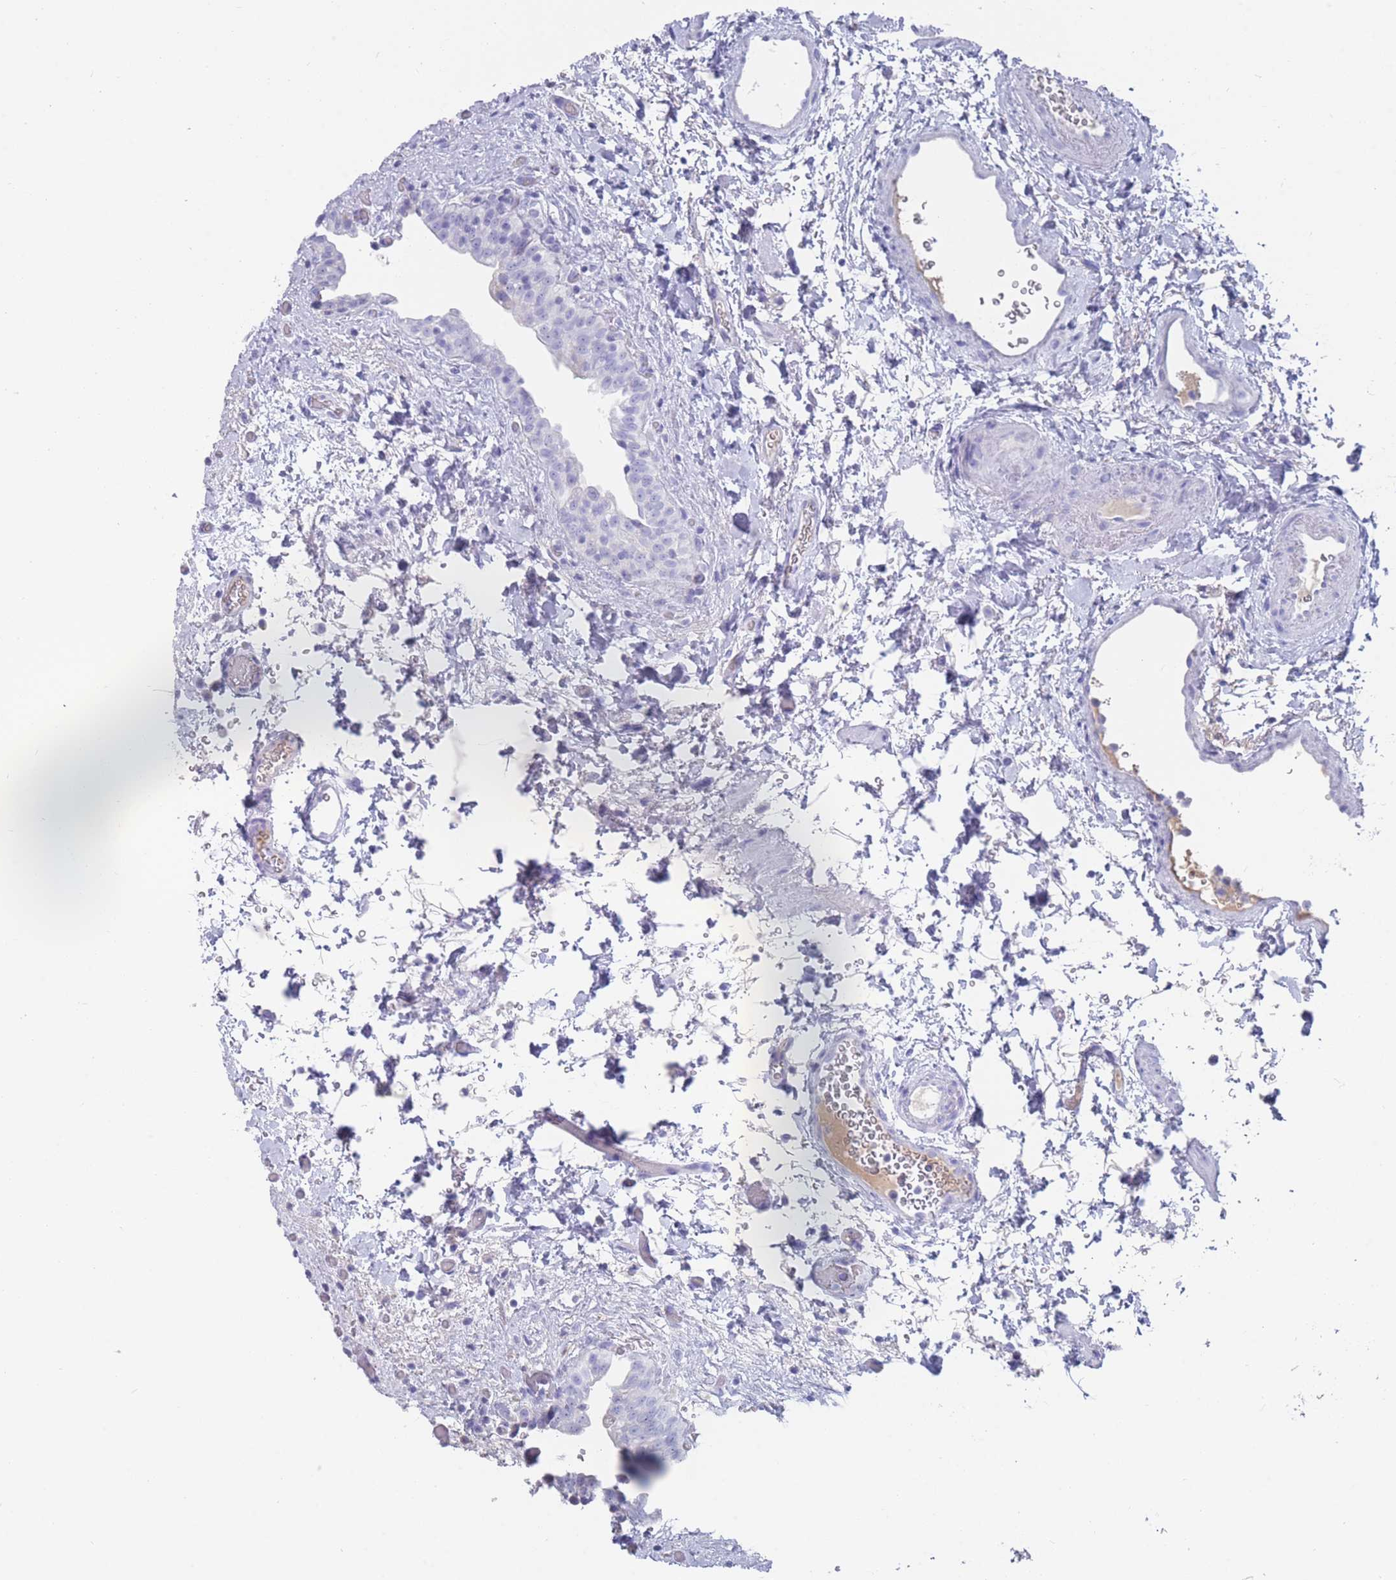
{"staining": {"intensity": "negative", "quantity": "none", "location": "none"}, "tissue": "urinary bladder", "cell_type": "Urothelial cells", "image_type": "normal", "snomed": [{"axis": "morphology", "description": "Normal tissue, NOS"}, {"axis": "topography", "description": "Urinary bladder"}], "caption": "DAB (3,3'-diaminobenzidine) immunohistochemical staining of benign human urinary bladder demonstrates no significant positivity in urothelial cells. Brightfield microscopy of immunohistochemistry (IHC) stained with DAB (3,3'-diaminobenzidine) (brown) and hematoxylin (blue), captured at high magnification.", "gene": "ST8SIA5", "patient": {"sex": "male", "age": 69}}